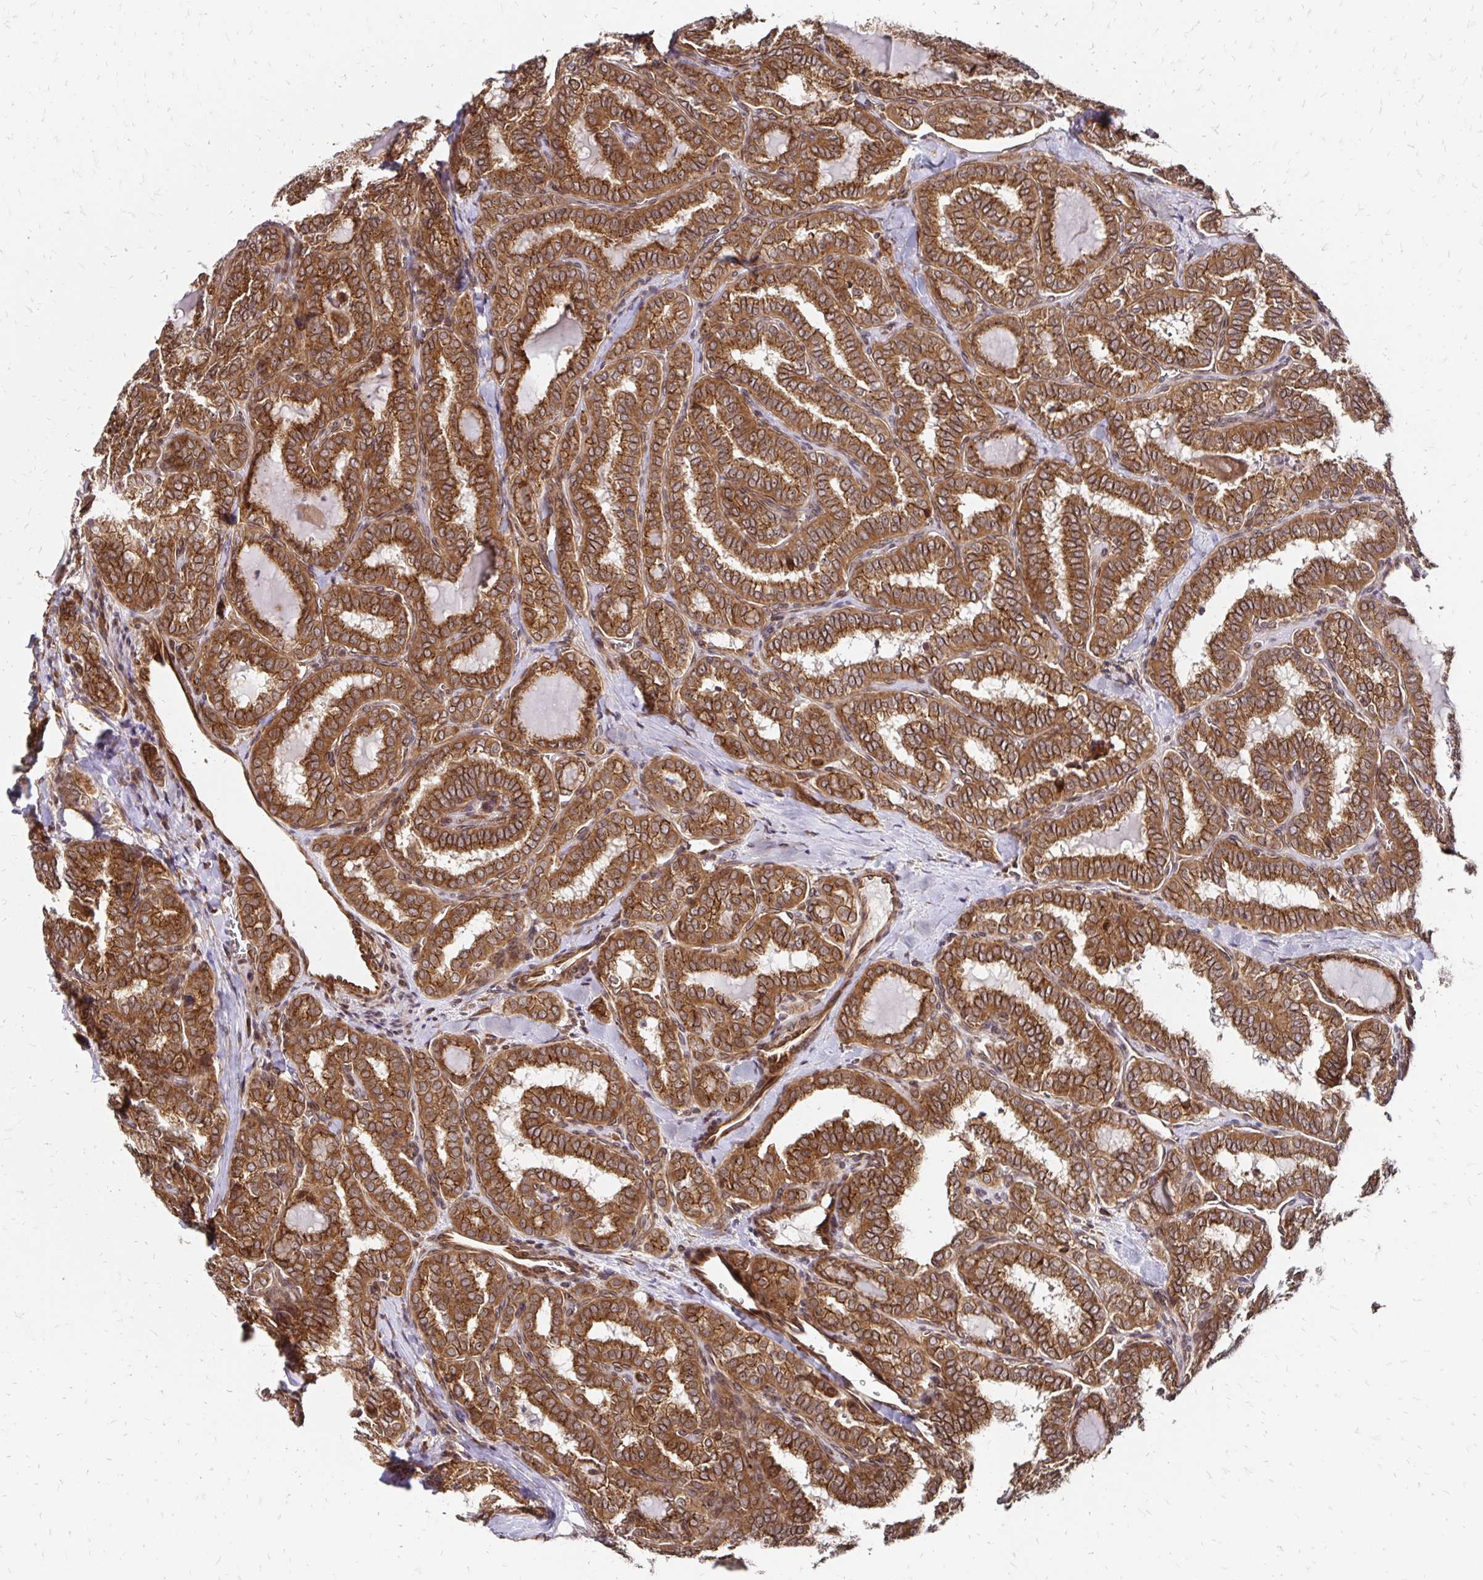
{"staining": {"intensity": "strong", "quantity": ">75%", "location": "cytoplasmic/membranous"}, "tissue": "thyroid cancer", "cell_type": "Tumor cells", "image_type": "cancer", "snomed": [{"axis": "morphology", "description": "Papillary adenocarcinoma, NOS"}, {"axis": "topography", "description": "Thyroid gland"}], "caption": "A photomicrograph of thyroid papillary adenocarcinoma stained for a protein demonstrates strong cytoplasmic/membranous brown staining in tumor cells. The staining was performed using DAB to visualize the protein expression in brown, while the nuclei were stained in blue with hematoxylin (Magnification: 20x).", "gene": "ZW10", "patient": {"sex": "female", "age": 30}}